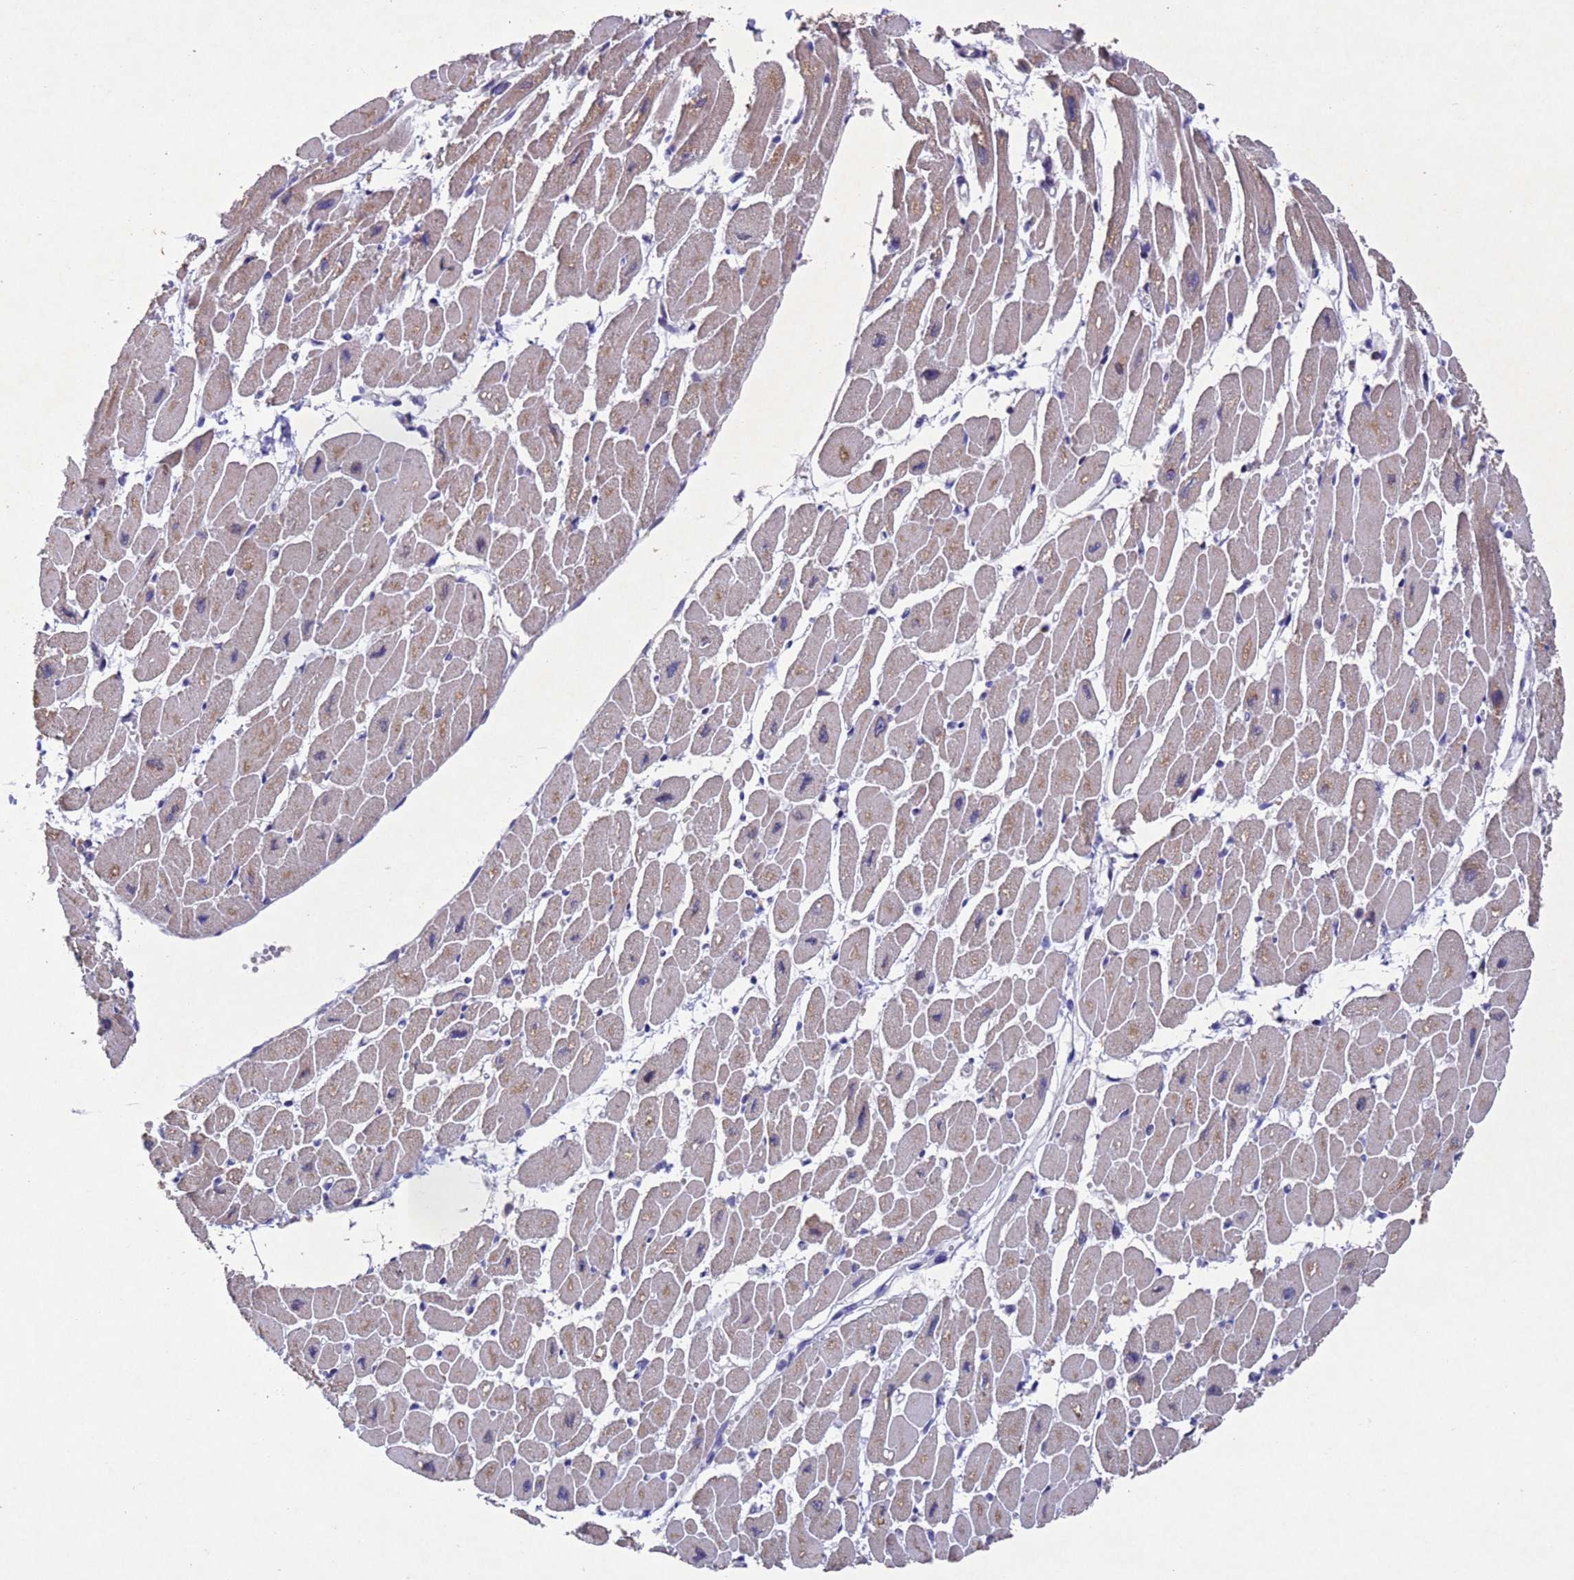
{"staining": {"intensity": "weak", "quantity": ">75%", "location": "cytoplasmic/membranous,nuclear"}, "tissue": "heart muscle", "cell_type": "Cardiomyocytes", "image_type": "normal", "snomed": [{"axis": "morphology", "description": "Normal tissue, NOS"}, {"axis": "topography", "description": "Heart"}], "caption": "Heart muscle stained with DAB (3,3'-diaminobenzidine) immunohistochemistry demonstrates low levels of weak cytoplasmic/membranous,nuclear positivity in approximately >75% of cardiomyocytes.", "gene": "TBK1", "patient": {"sex": "female", "age": 54}}